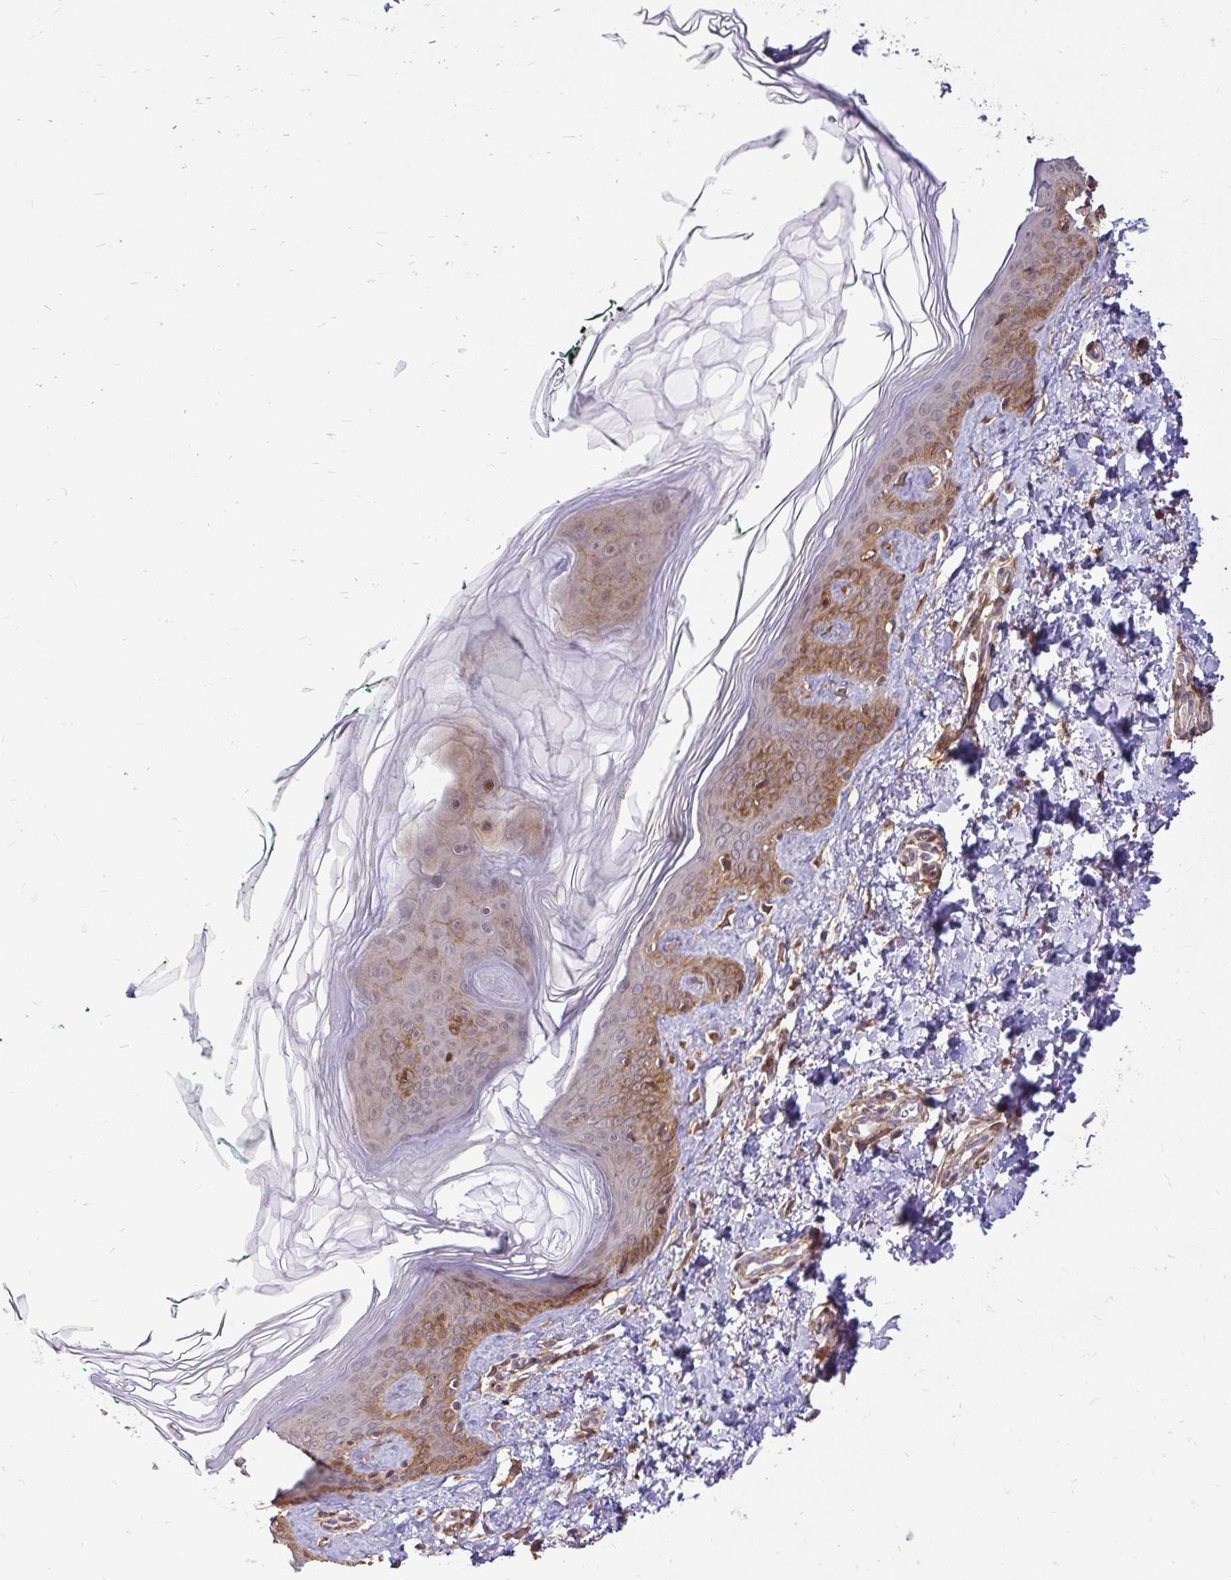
{"staining": {"intensity": "moderate", "quantity": ">75%", "location": "cytoplasmic/membranous,nuclear"}, "tissue": "skin", "cell_type": "Fibroblasts", "image_type": "normal", "snomed": [{"axis": "morphology", "description": "Normal tissue, NOS"}, {"axis": "topography", "description": "Skin"}, {"axis": "topography", "description": "Peripheral nerve tissue"}], "caption": "IHC (DAB) staining of unremarkable human skin demonstrates moderate cytoplasmic/membranous,nuclear protein staining in about >75% of fibroblasts.", "gene": "TRIP6", "patient": {"sex": "female", "age": 45}}